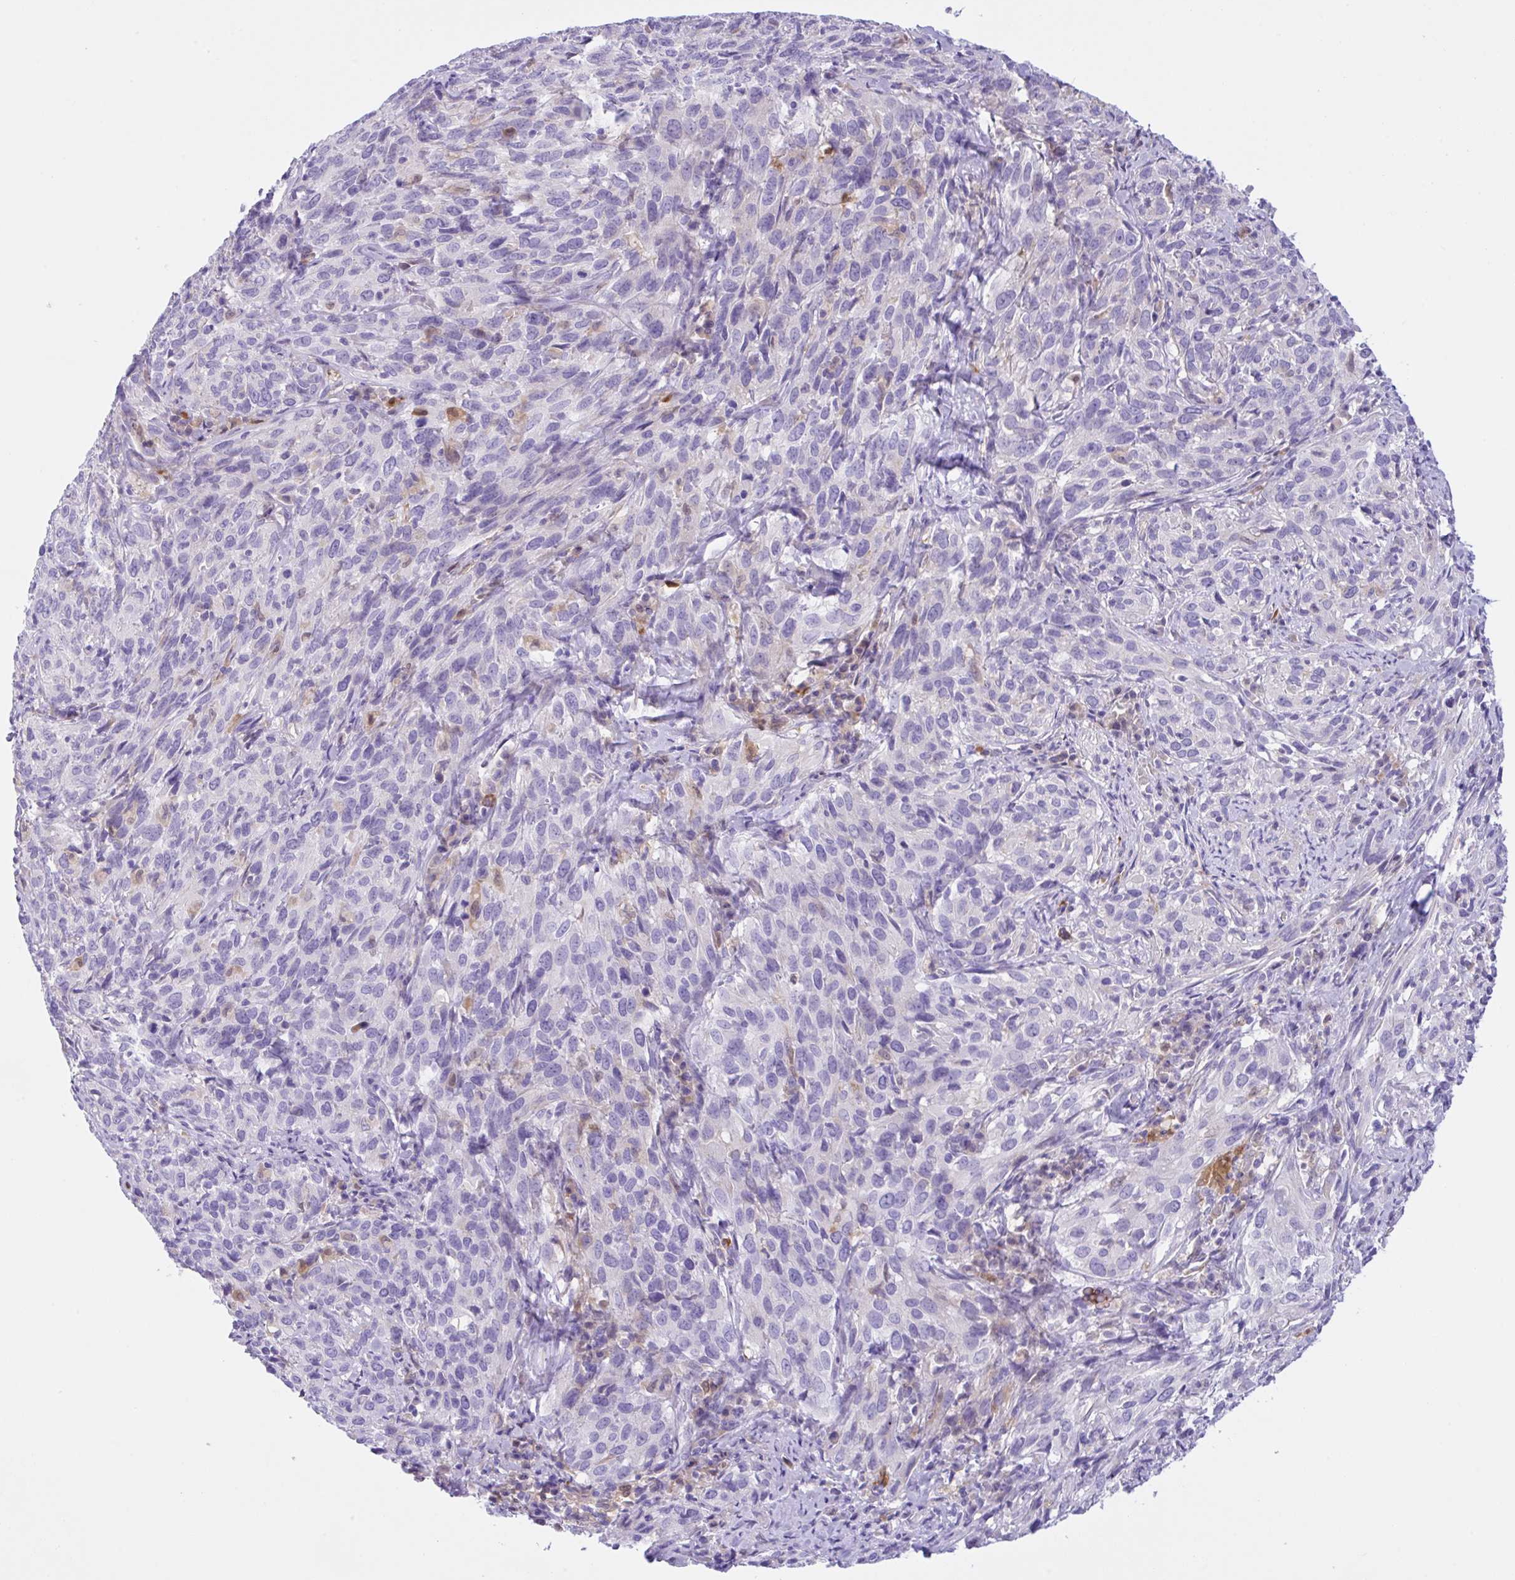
{"staining": {"intensity": "negative", "quantity": "none", "location": "none"}, "tissue": "cervical cancer", "cell_type": "Tumor cells", "image_type": "cancer", "snomed": [{"axis": "morphology", "description": "Squamous cell carcinoma, NOS"}, {"axis": "topography", "description": "Cervix"}], "caption": "This is an immunohistochemistry (IHC) photomicrograph of squamous cell carcinoma (cervical). There is no expression in tumor cells.", "gene": "NCF1", "patient": {"sex": "female", "age": 51}}